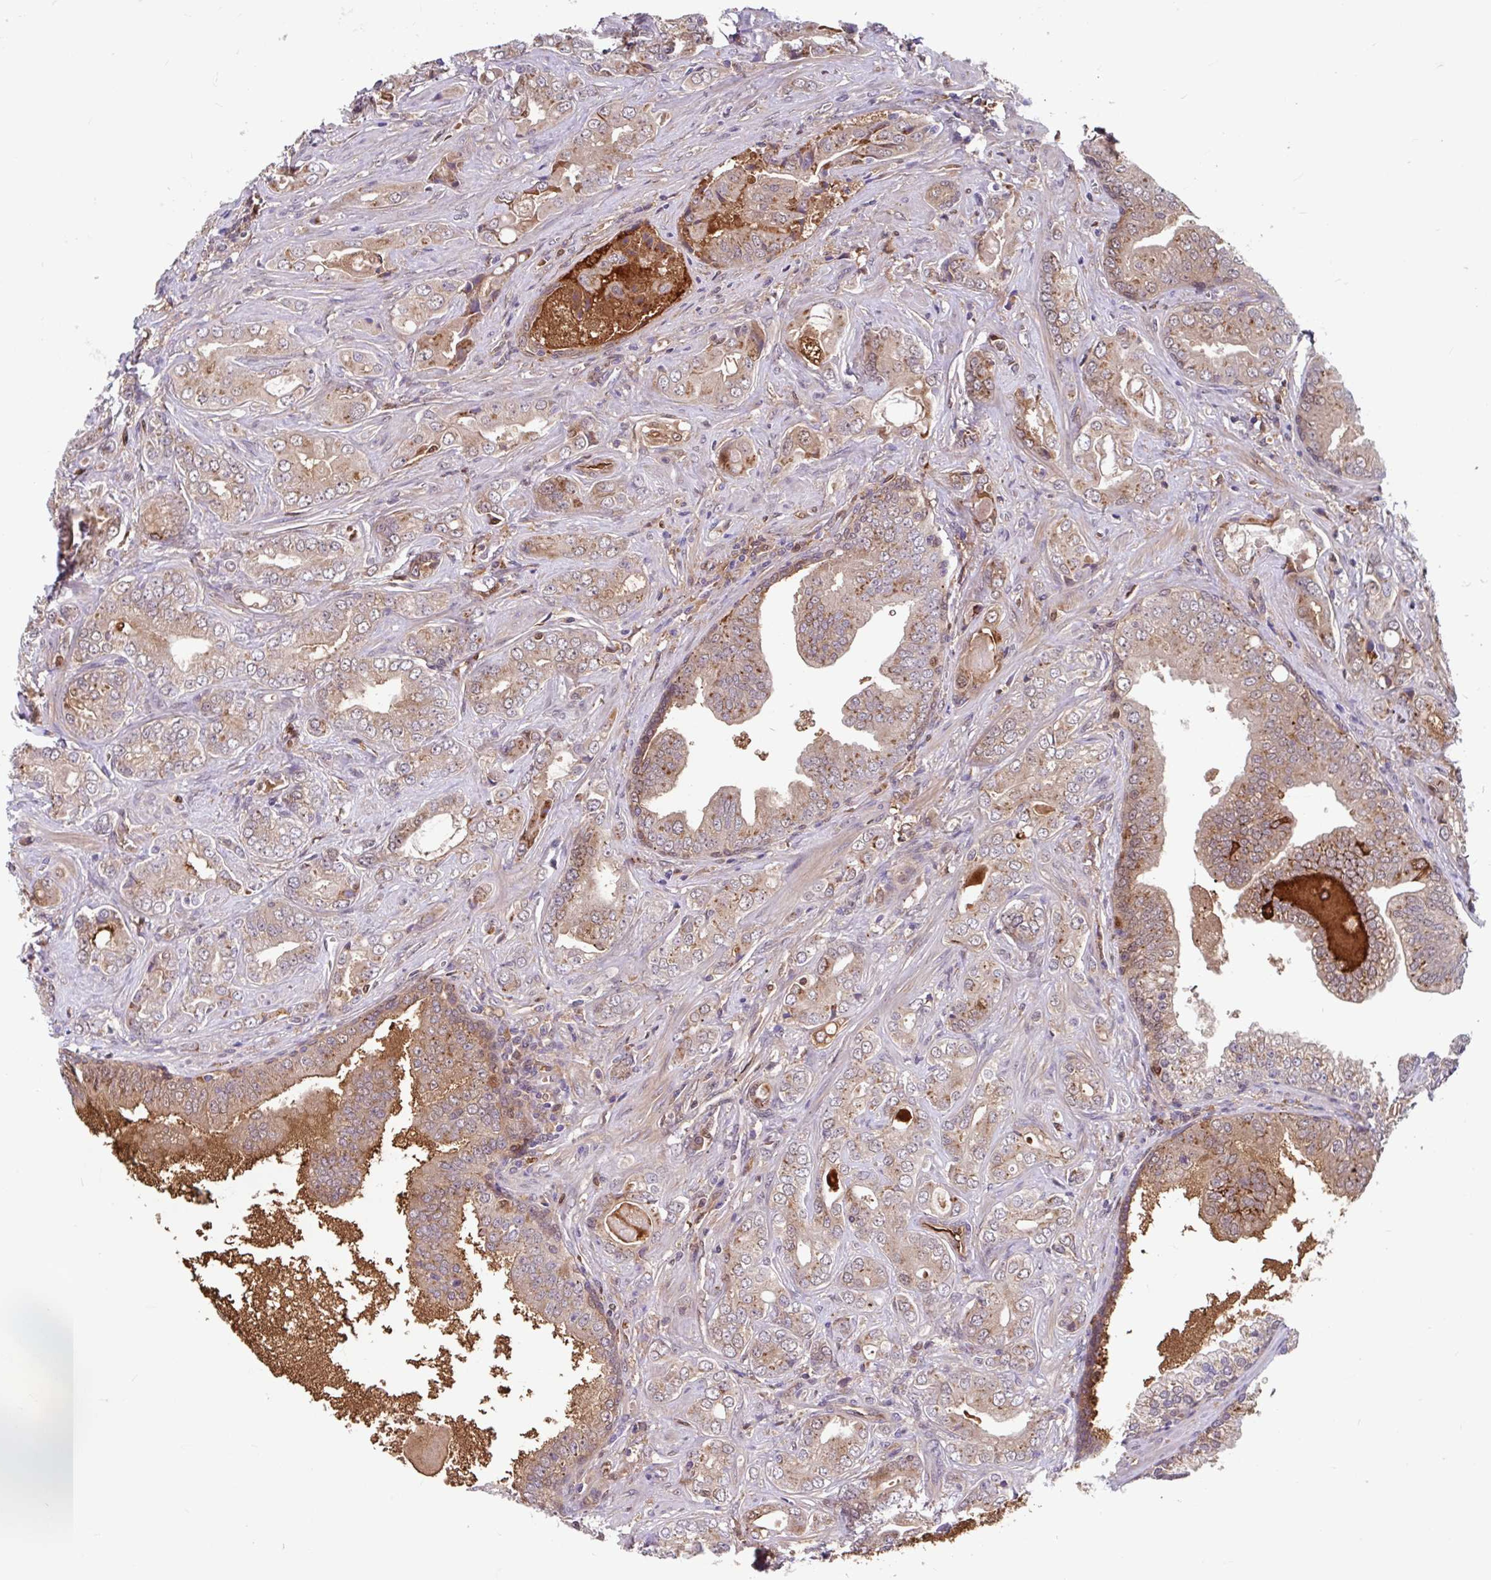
{"staining": {"intensity": "weak", "quantity": ">75%", "location": "cytoplasmic/membranous,nuclear"}, "tissue": "prostate cancer", "cell_type": "Tumor cells", "image_type": "cancer", "snomed": [{"axis": "morphology", "description": "Adenocarcinoma, High grade"}, {"axis": "topography", "description": "Prostate"}], "caption": "High-grade adenocarcinoma (prostate) stained with a protein marker exhibits weak staining in tumor cells.", "gene": "BLVRA", "patient": {"sex": "male", "age": 67}}